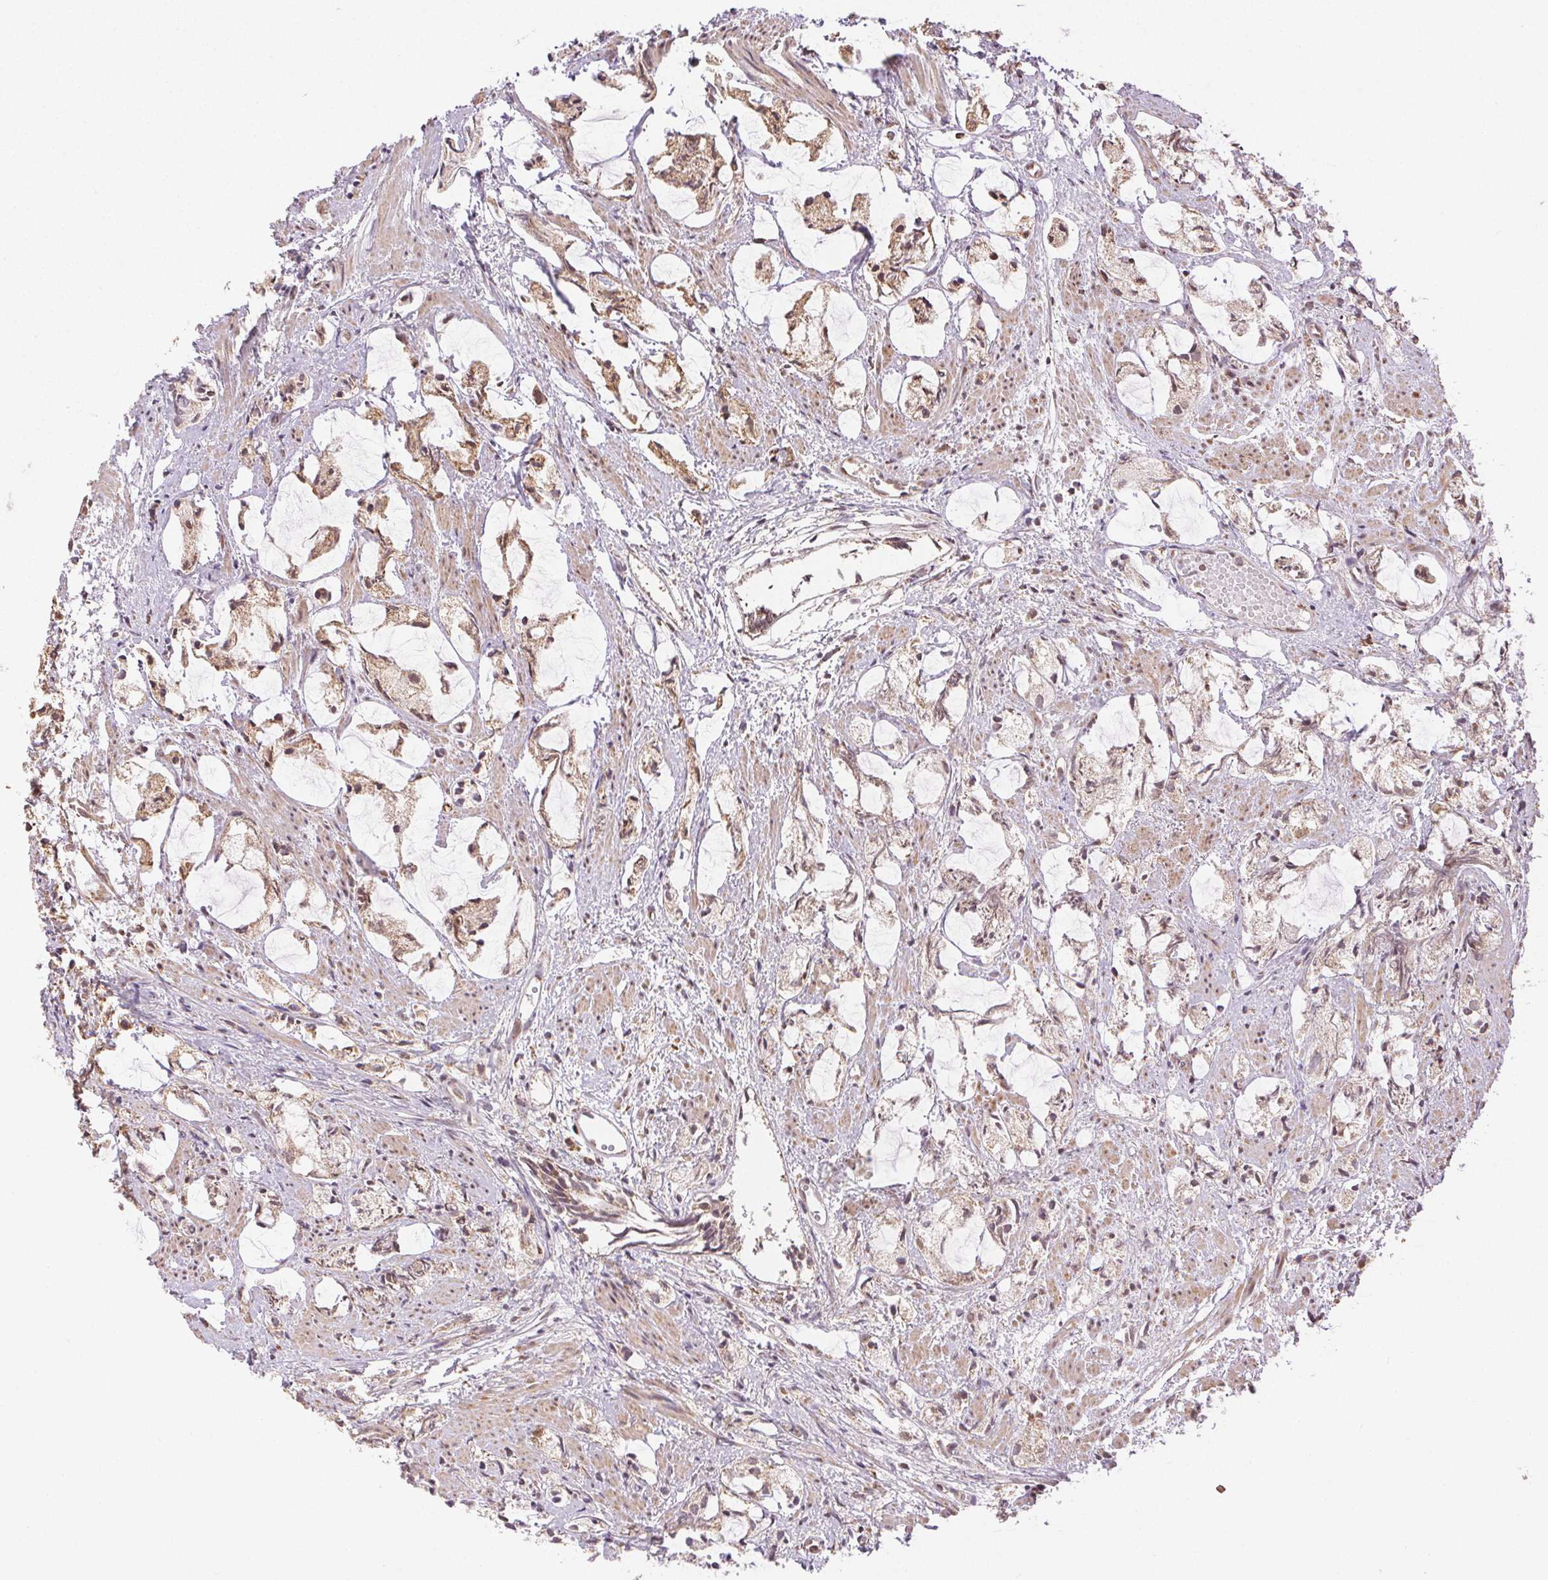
{"staining": {"intensity": "moderate", "quantity": "25%-75%", "location": "nuclear"}, "tissue": "prostate cancer", "cell_type": "Tumor cells", "image_type": "cancer", "snomed": [{"axis": "morphology", "description": "Adenocarcinoma, High grade"}, {"axis": "topography", "description": "Prostate"}], "caption": "Prostate high-grade adenocarcinoma stained with a brown dye shows moderate nuclear positive positivity in approximately 25%-75% of tumor cells.", "gene": "PIWIL4", "patient": {"sex": "male", "age": 85}}